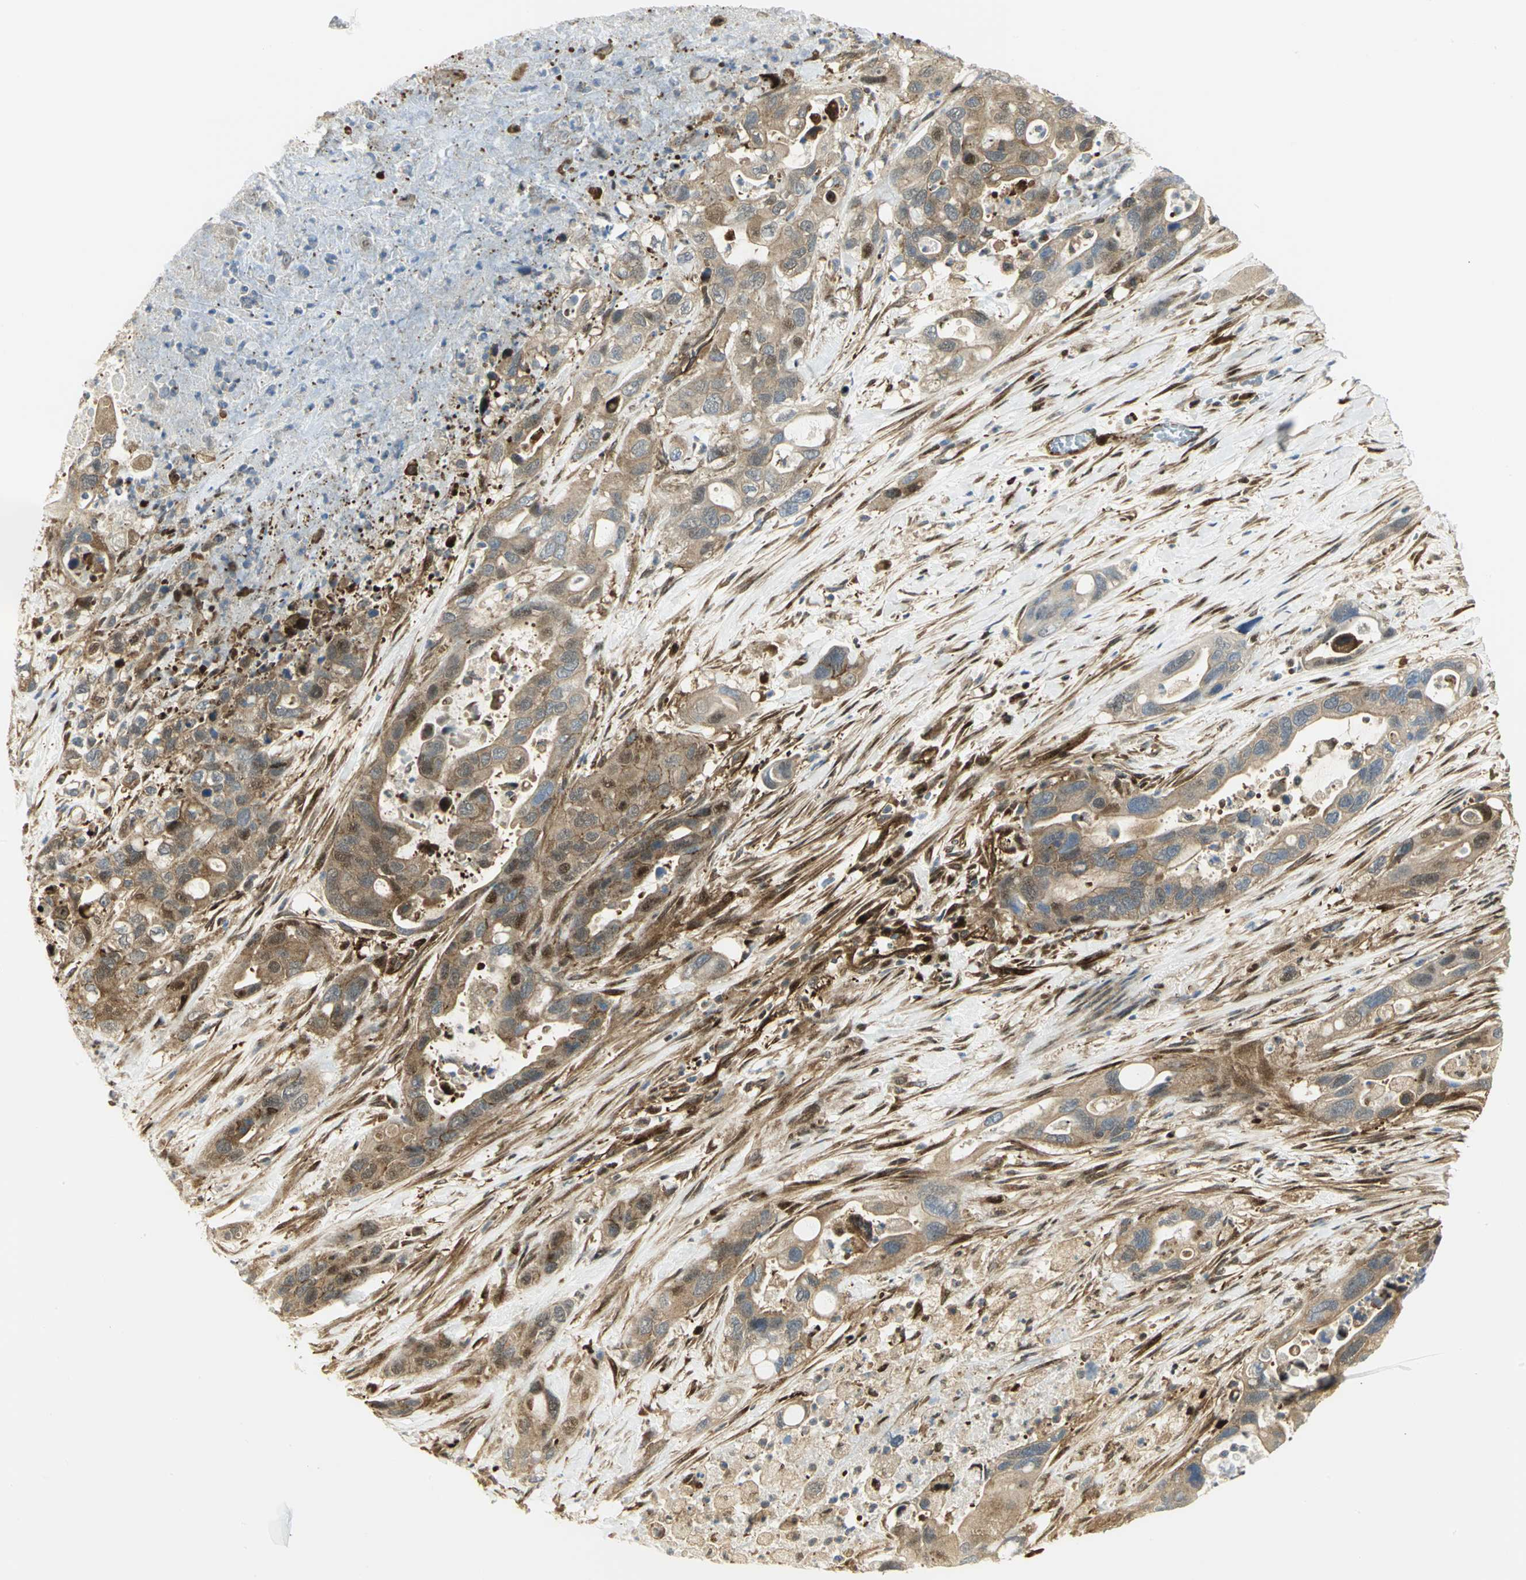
{"staining": {"intensity": "moderate", "quantity": ">75%", "location": "cytoplasmic/membranous,nuclear"}, "tissue": "pancreatic cancer", "cell_type": "Tumor cells", "image_type": "cancer", "snomed": [{"axis": "morphology", "description": "Adenocarcinoma, NOS"}, {"axis": "topography", "description": "Pancreas"}], "caption": "Immunohistochemistry (IHC) of pancreatic adenocarcinoma demonstrates medium levels of moderate cytoplasmic/membranous and nuclear expression in approximately >75% of tumor cells.", "gene": "EEA1", "patient": {"sex": "female", "age": 71}}